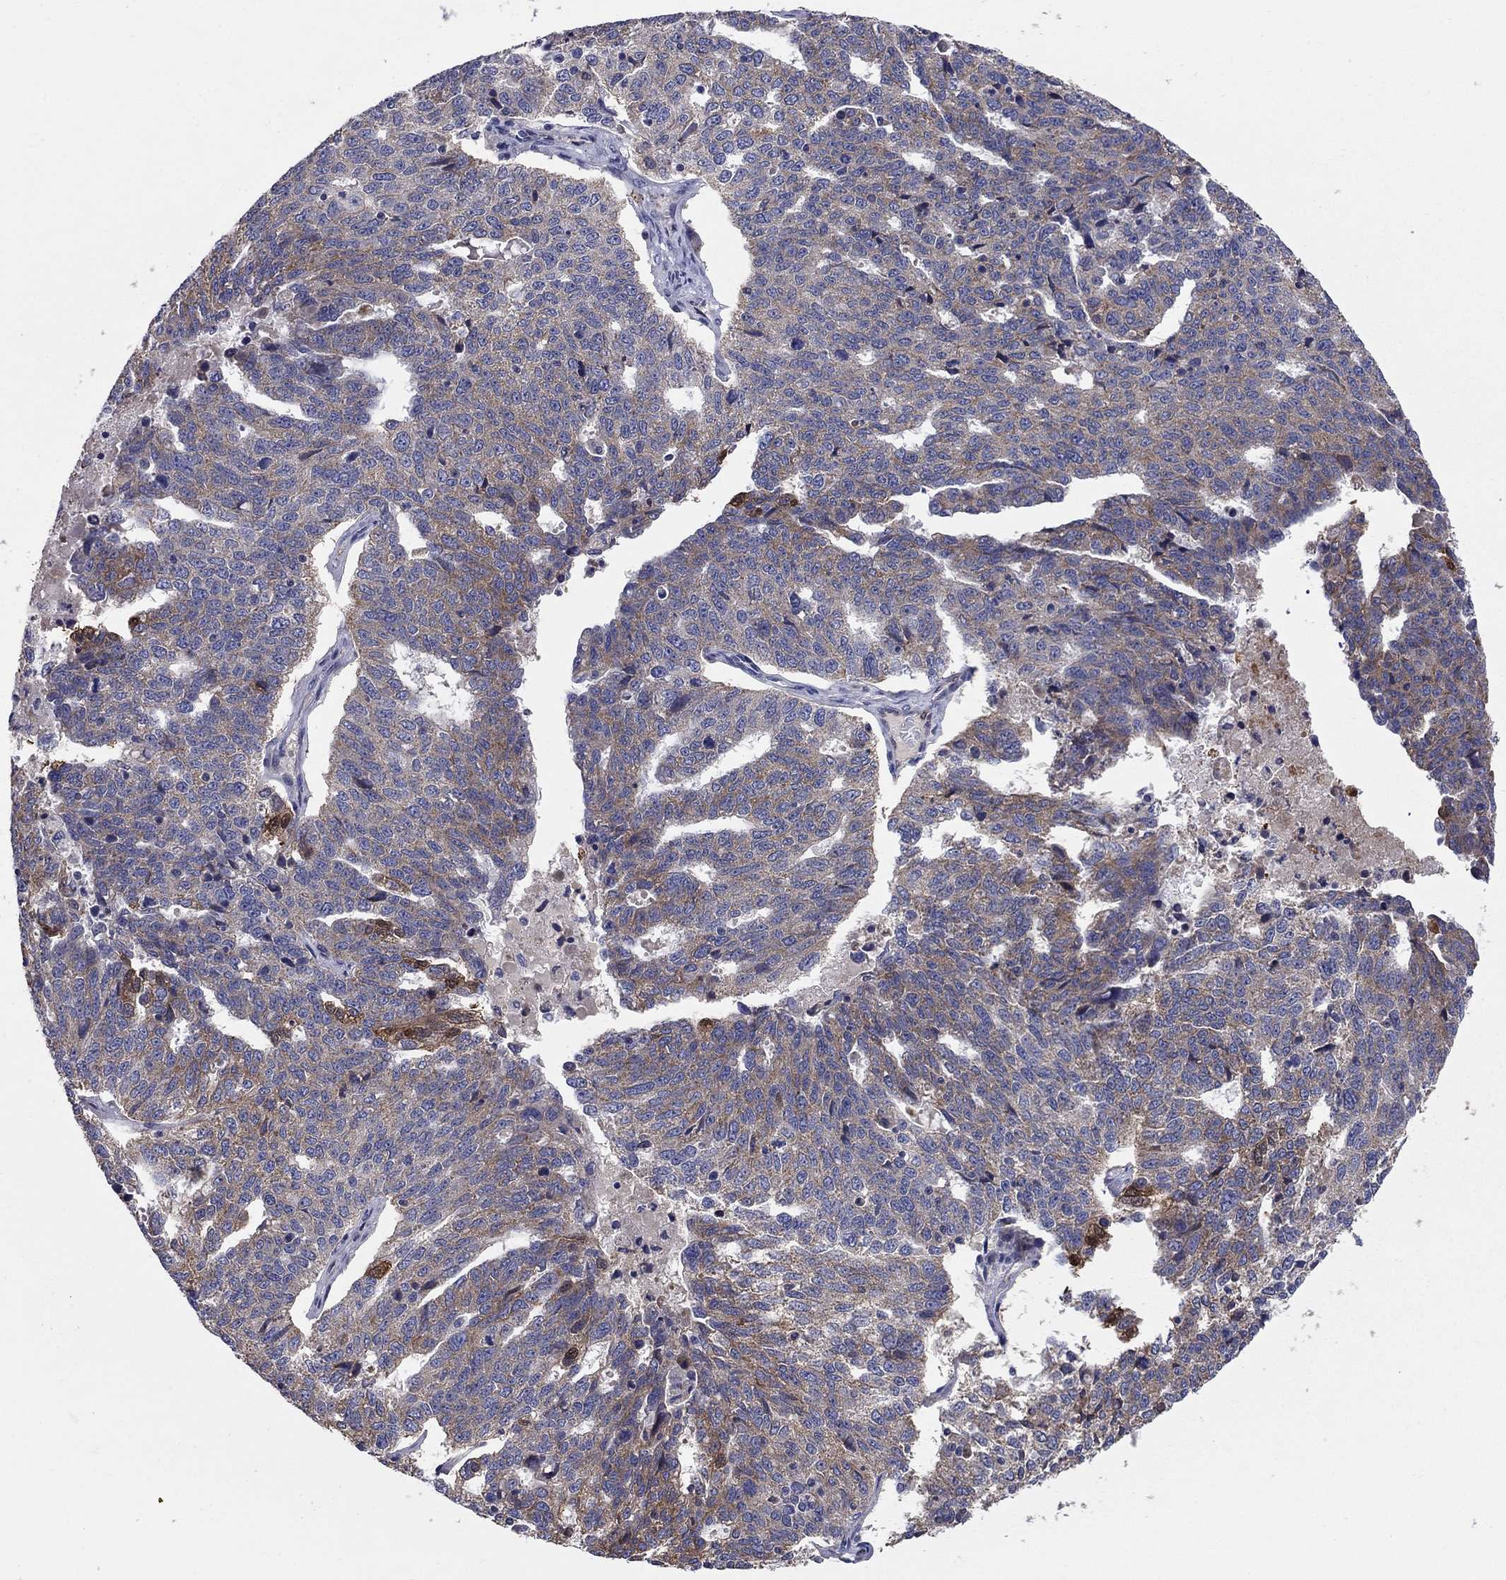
{"staining": {"intensity": "strong", "quantity": "<25%", "location": "cytoplasmic/membranous"}, "tissue": "ovarian cancer", "cell_type": "Tumor cells", "image_type": "cancer", "snomed": [{"axis": "morphology", "description": "Cystadenocarcinoma, serous, NOS"}, {"axis": "topography", "description": "Ovary"}], "caption": "This is an image of immunohistochemistry staining of ovarian cancer (serous cystadenocarcinoma), which shows strong positivity in the cytoplasmic/membranous of tumor cells.", "gene": "EMP2", "patient": {"sex": "female", "age": 71}}